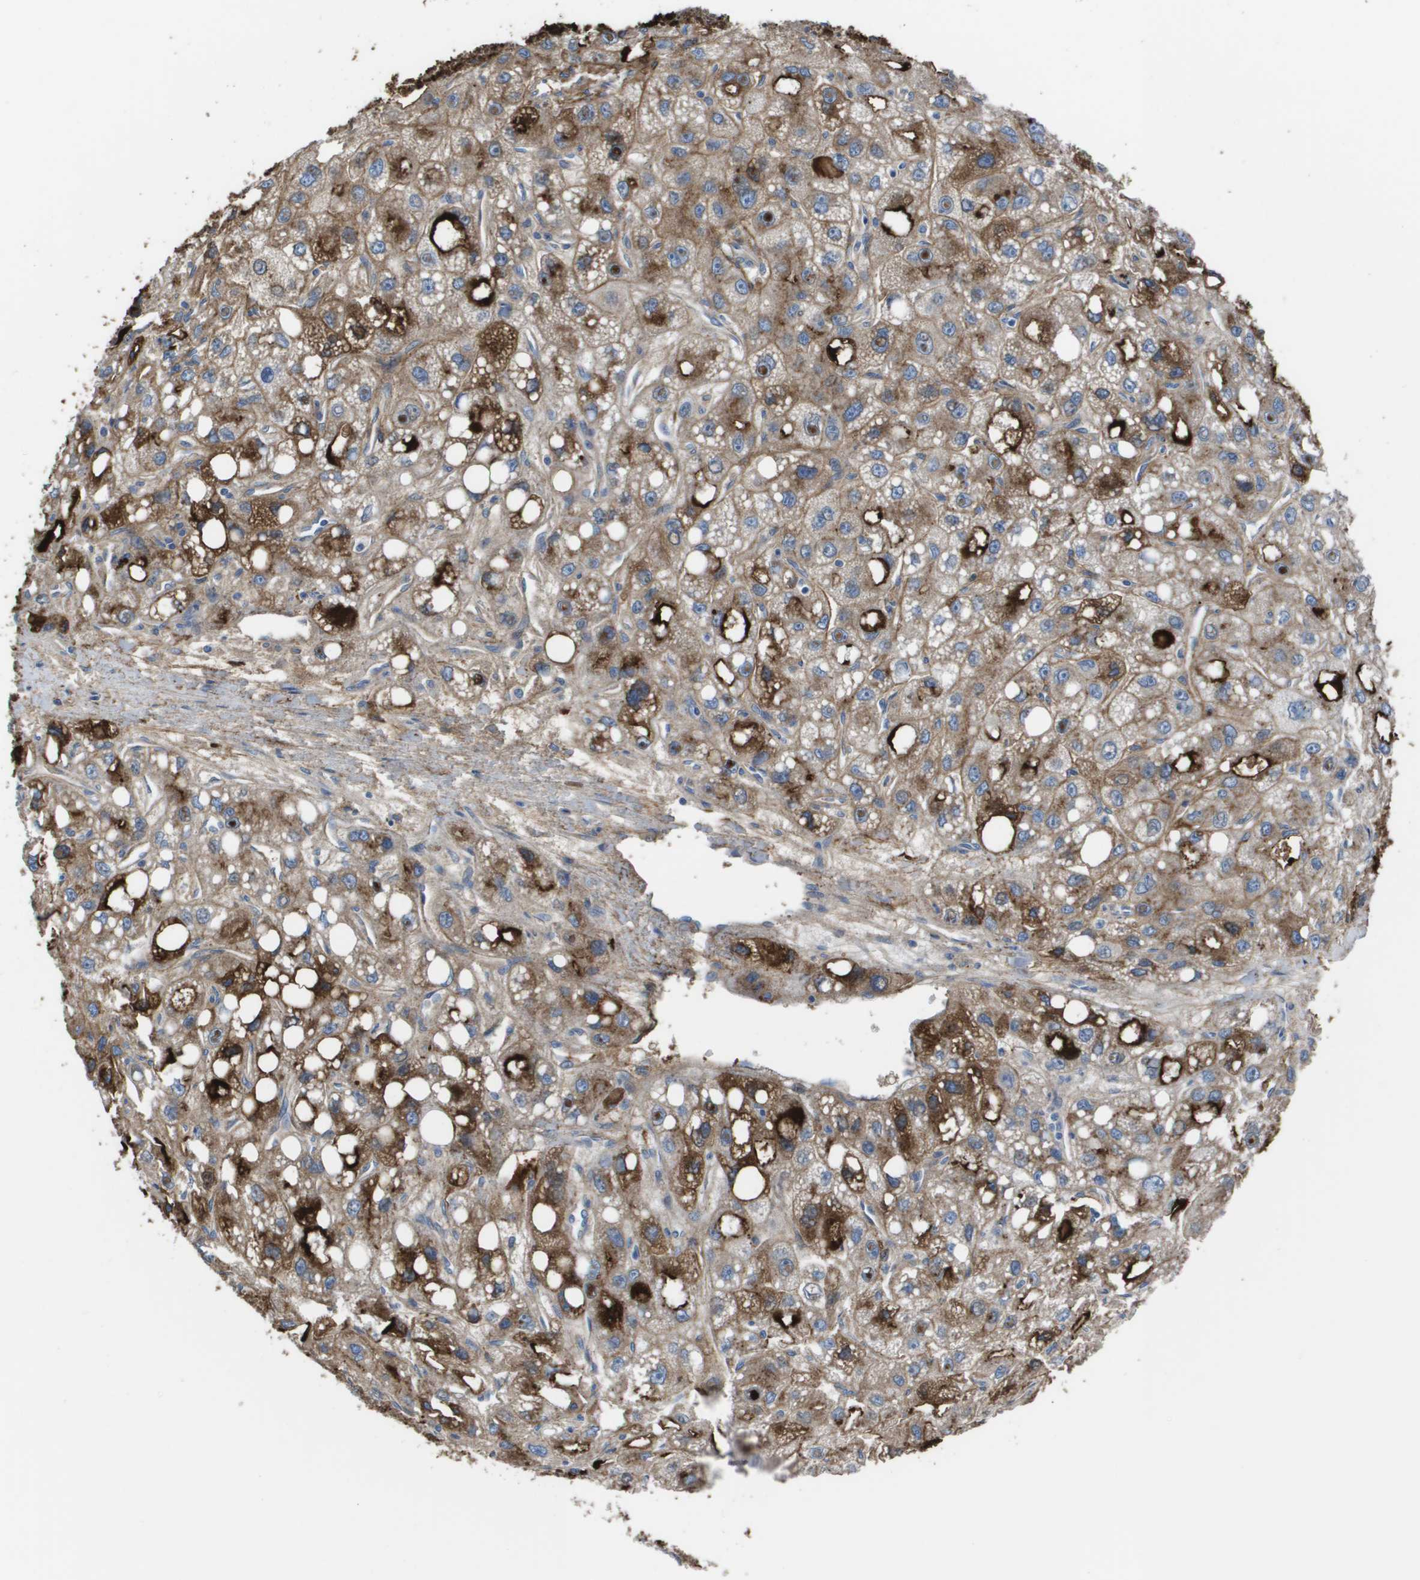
{"staining": {"intensity": "strong", "quantity": "25%-75%", "location": "cytoplasmic/membranous"}, "tissue": "liver cancer", "cell_type": "Tumor cells", "image_type": "cancer", "snomed": [{"axis": "morphology", "description": "Carcinoma, Hepatocellular, NOS"}, {"axis": "topography", "description": "Liver"}], "caption": "Protein analysis of hepatocellular carcinoma (liver) tissue displays strong cytoplasmic/membranous positivity in about 25%-75% of tumor cells.", "gene": "VTN", "patient": {"sex": "male", "age": 55}}